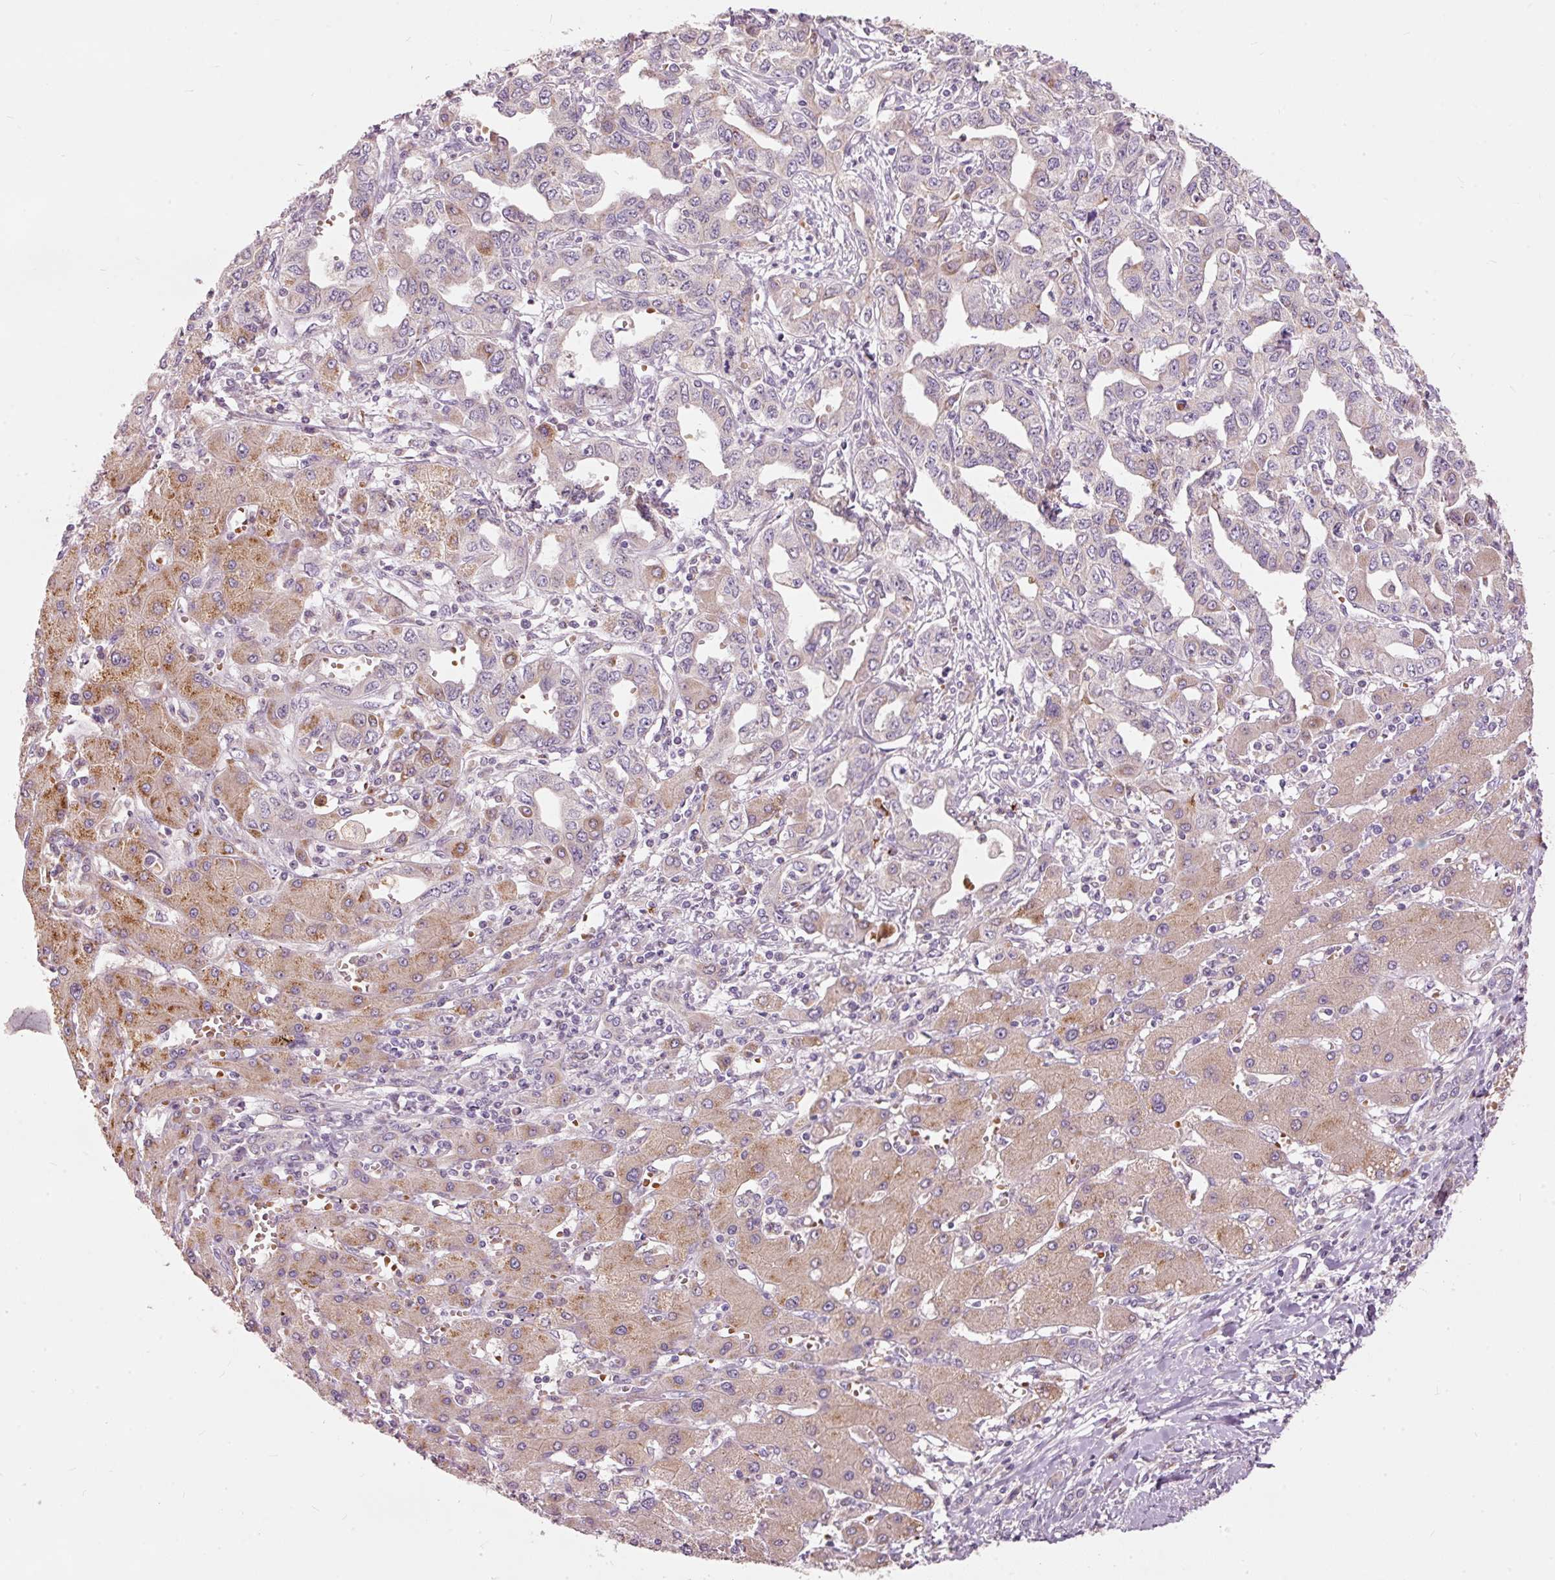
{"staining": {"intensity": "weak", "quantity": "<25%", "location": "cytoplasmic/membranous"}, "tissue": "liver cancer", "cell_type": "Tumor cells", "image_type": "cancer", "snomed": [{"axis": "morphology", "description": "Cholangiocarcinoma"}, {"axis": "topography", "description": "Liver"}], "caption": "Histopathology image shows no significant protein staining in tumor cells of cholangiocarcinoma (liver).", "gene": "KLHL21", "patient": {"sex": "male", "age": 59}}